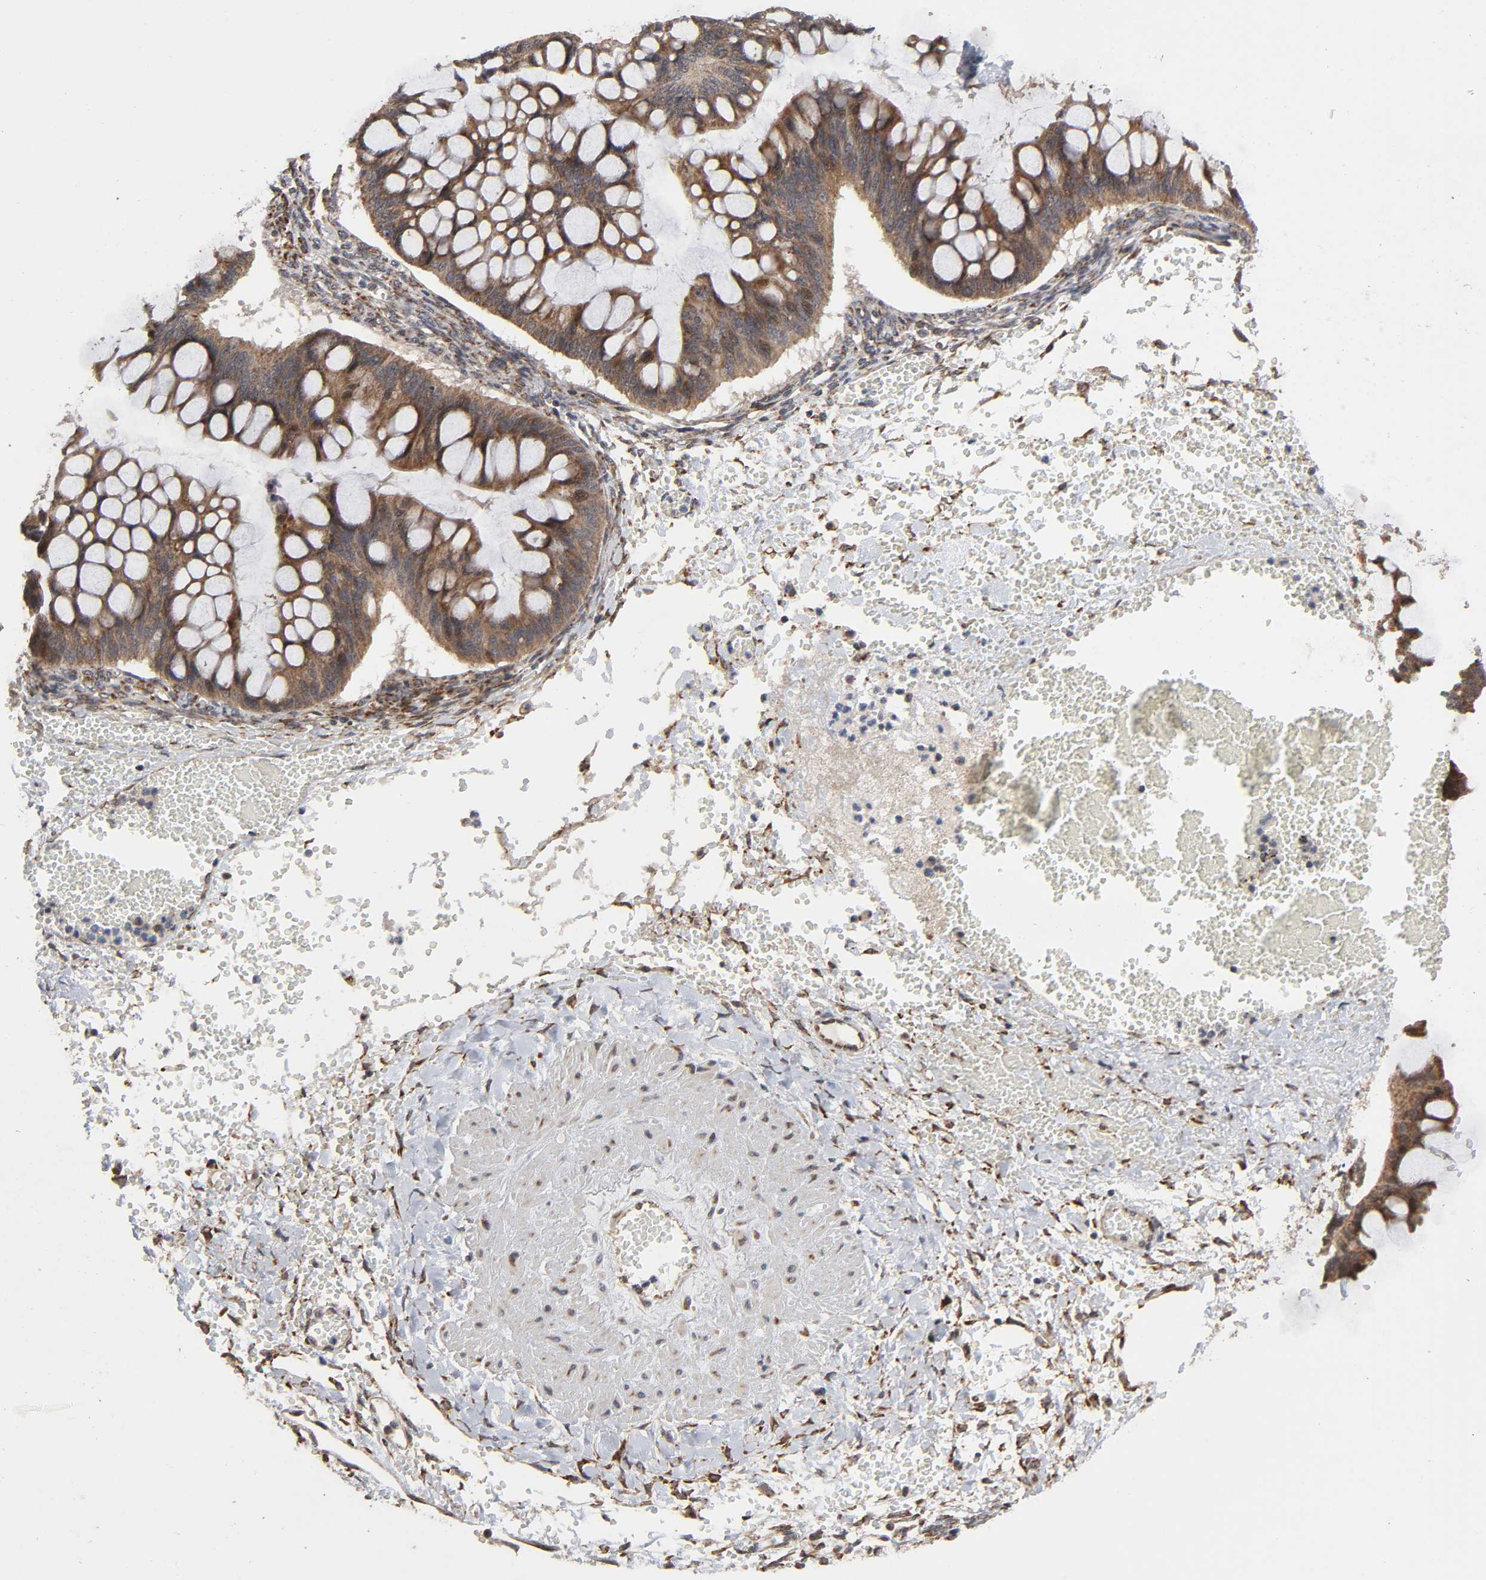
{"staining": {"intensity": "strong", "quantity": ">75%", "location": "cytoplasmic/membranous"}, "tissue": "ovarian cancer", "cell_type": "Tumor cells", "image_type": "cancer", "snomed": [{"axis": "morphology", "description": "Cystadenocarcinoma, mucinous, NOS"}, {"axis": "topography", "description": "Ovary"}], "caption": "Immunohistochemistry (DAB) staining of mucinous cystadenocarcinoma (ovarian) shows strong cytoplasmic/membranous protein staining in approximately >75% of tumor cells.", "gene": "SLC30A9", "patient": {"sex": "female", "age": 73}}